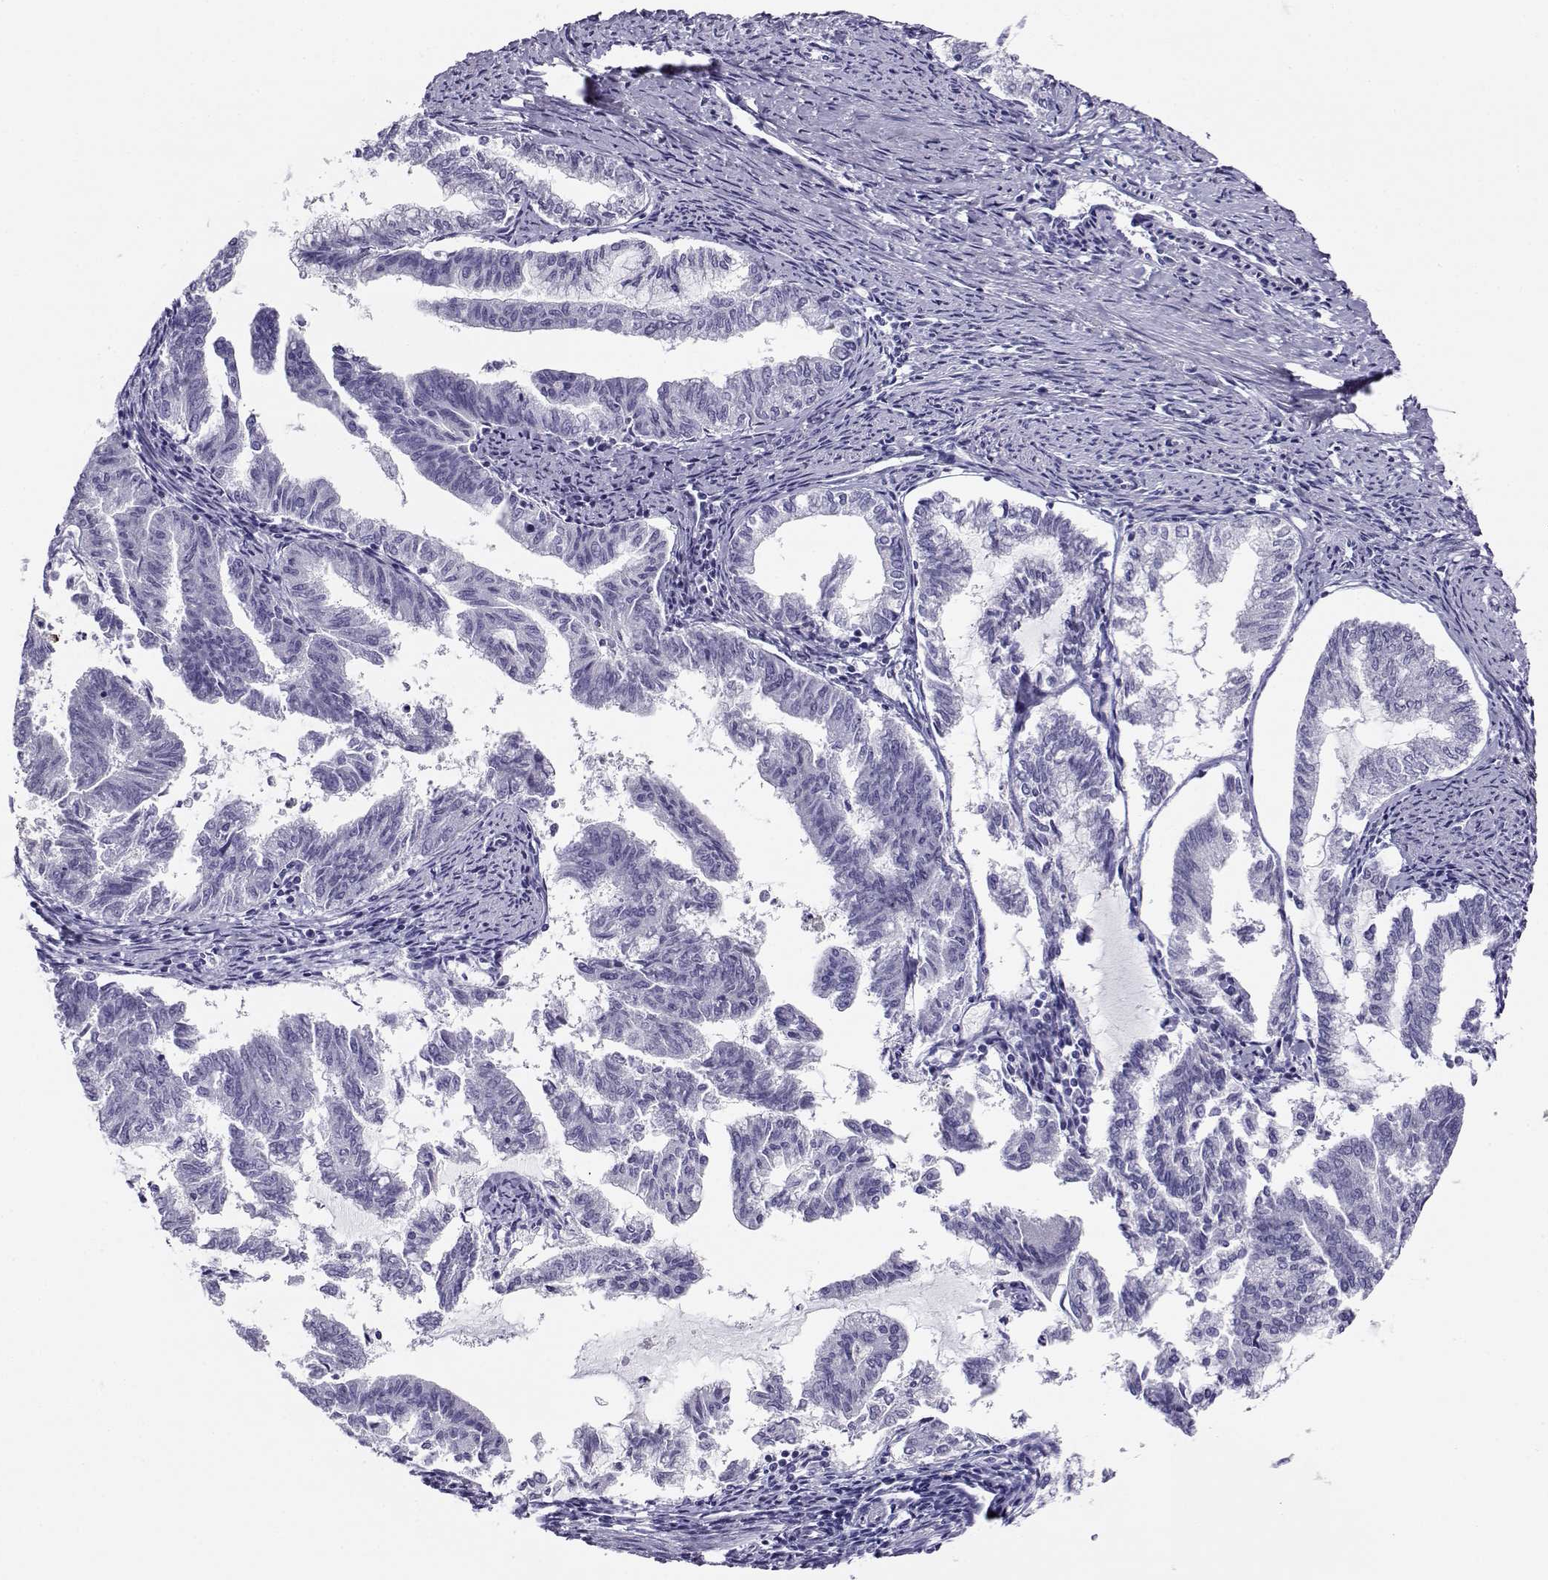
{"staining": {"intensity": "negative", "quantity": "none", "location": "none"}, "tissue": "endometrial cancer", "cell_type": "Tumor cells", "image_type": "cancer", "snomed": [{"axis": "morphology", "description": "Adenocarcinoma, NOS"}, {"axis": "topography", "description": "Endometrium"}], "caption": "There is no significant positivity in tumor cells of endometrial cancer.", "gene": "RHOXF2", "patient": {"sex": "female", "age": 79}}